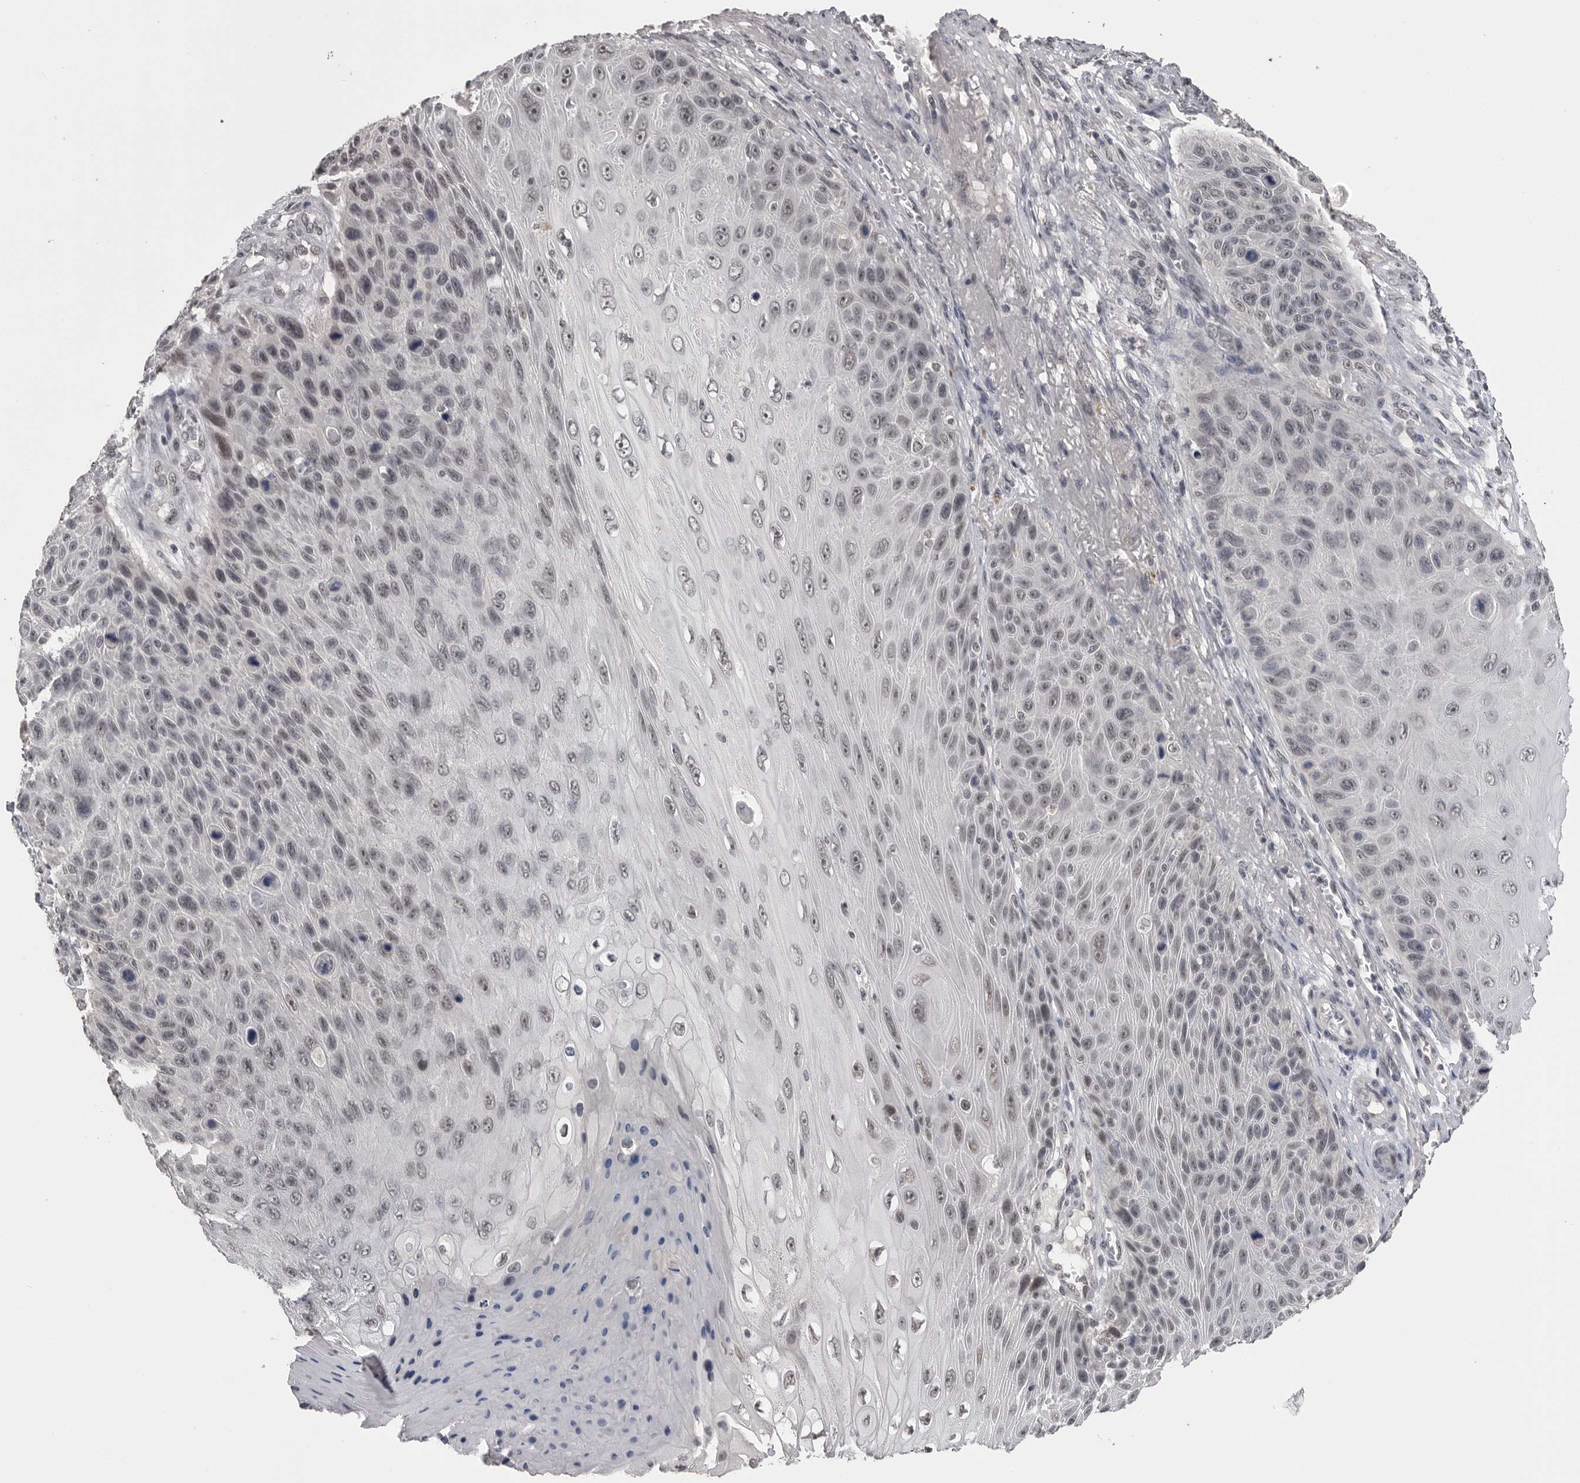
{"staining": {"intensity": "weak", "quantity": ">75%", "location": "nuclear"}, "tissue": "skin cancer", "cell_type": "Tumor cells", "image_type": "cancer", "snomed": [{"axis": "morphology", "description": "Squamous cell carcinoma, NOS"}, {"axis": "topography", "description": "Skin"}], "caption": "Skin cancer was stained to show a protein in brown. There is low levels of weak nuclear expression in approximately >75% of tumor cells.", "gene": "DLG2", "patient": {"sex": "female", "age": 88}}